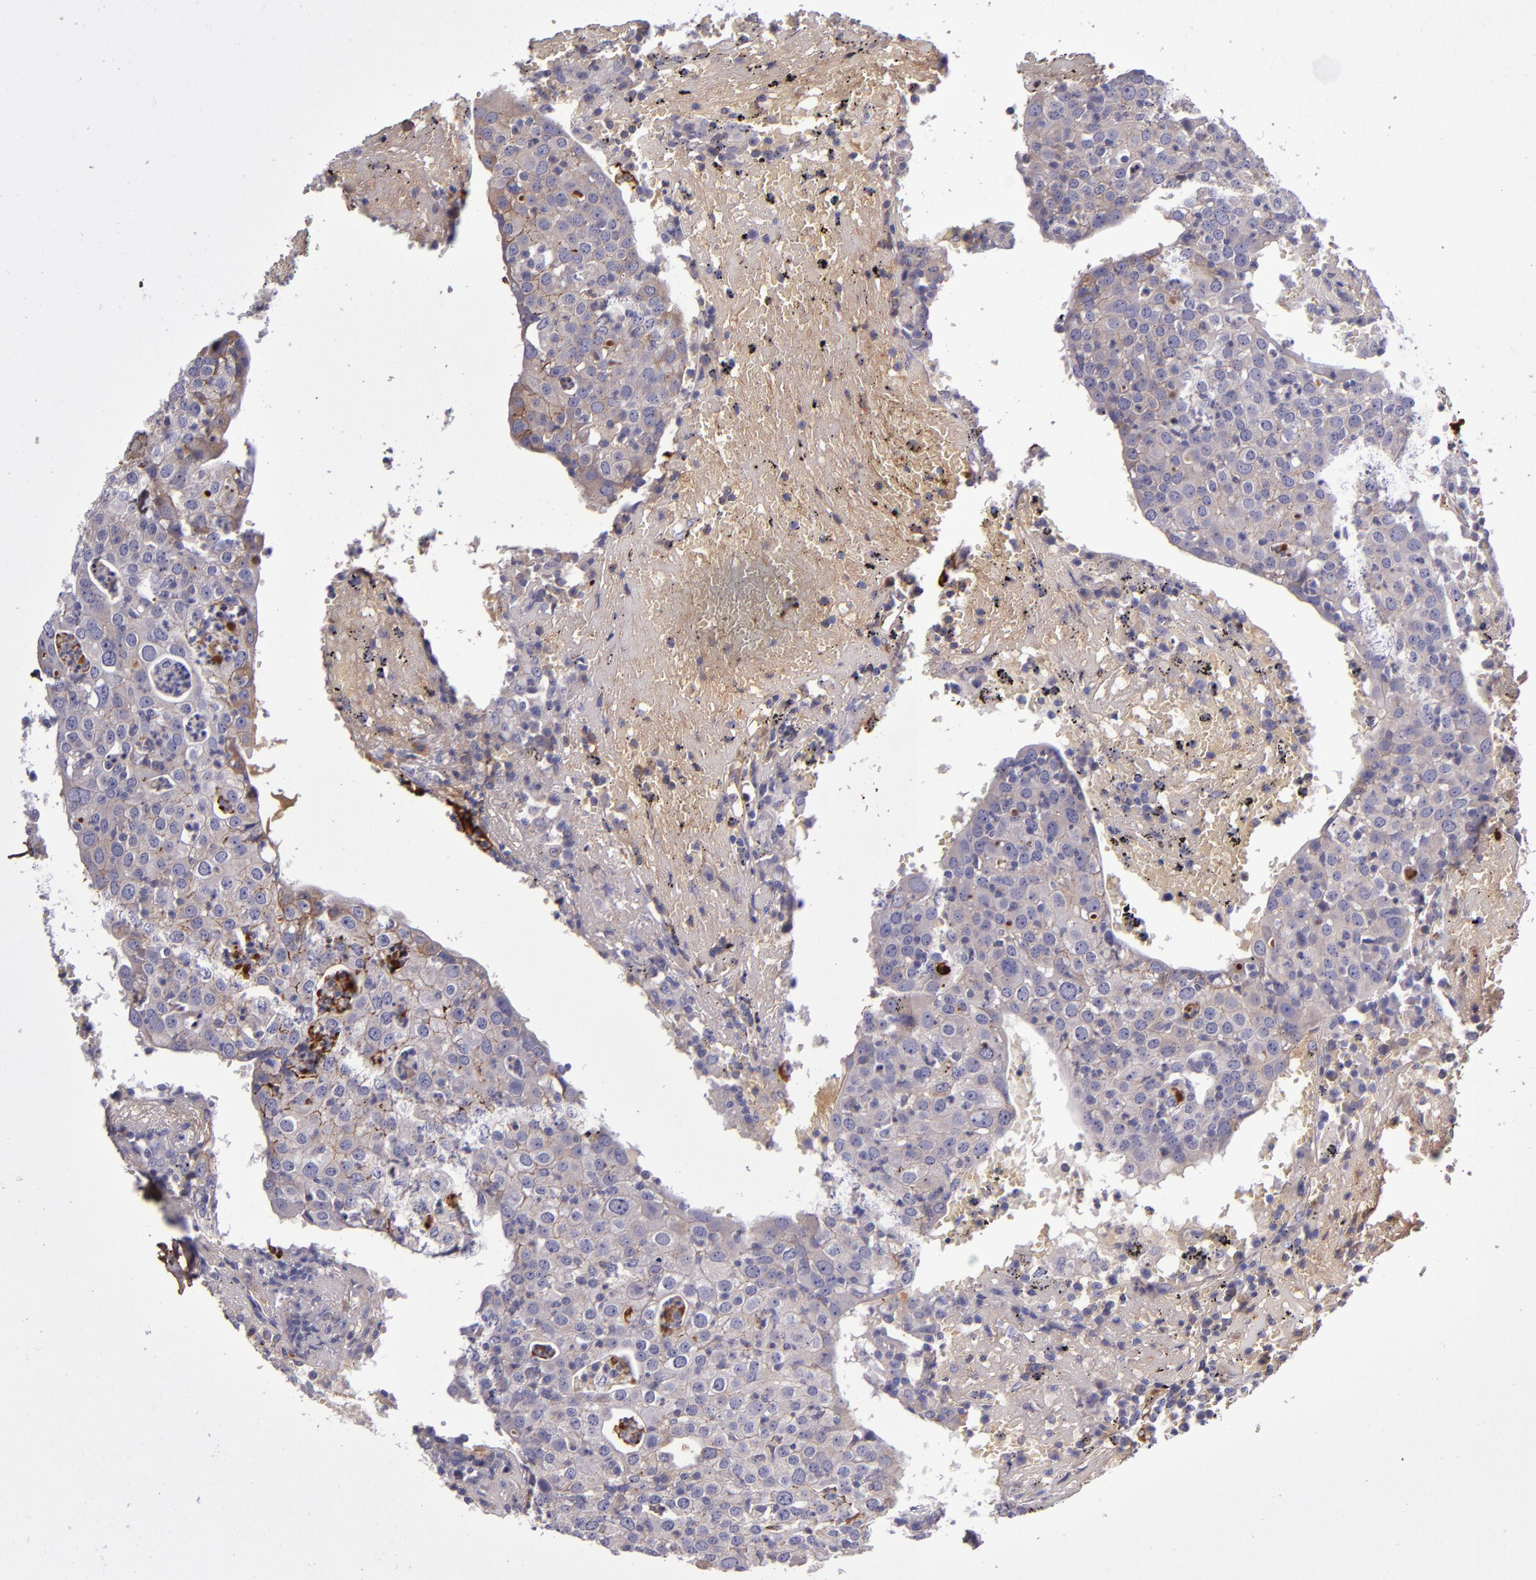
{"staining": {"intensity": "strong", "quantity": "25%-75%", "location": "cytoplasmic/membranous"}, "tissue": "head and neck cancer", "cell_type": "Tumor cells", "image_type": "cancer", "snomed": [{"axis": "morphology", "description": "Adenocarcinoma, NOS"}, {"axis": "topography", "description": "Salivary gland"}, {"axis": "topography", "description": "Head-Neck"}], "caption": "Immunohistochemistry (IHC) image of neoplastic tissue: adenocarcinoma (head and neck) stained using IHC demonstrates high levels of strong protein expression localized specifically in the cytoplasmic/membranous of tumor cells, appearing as a cytoplasmic/membranous brown color.", "gene": "CLEC3B", "patient": {"sex": "female", "age": 65}}